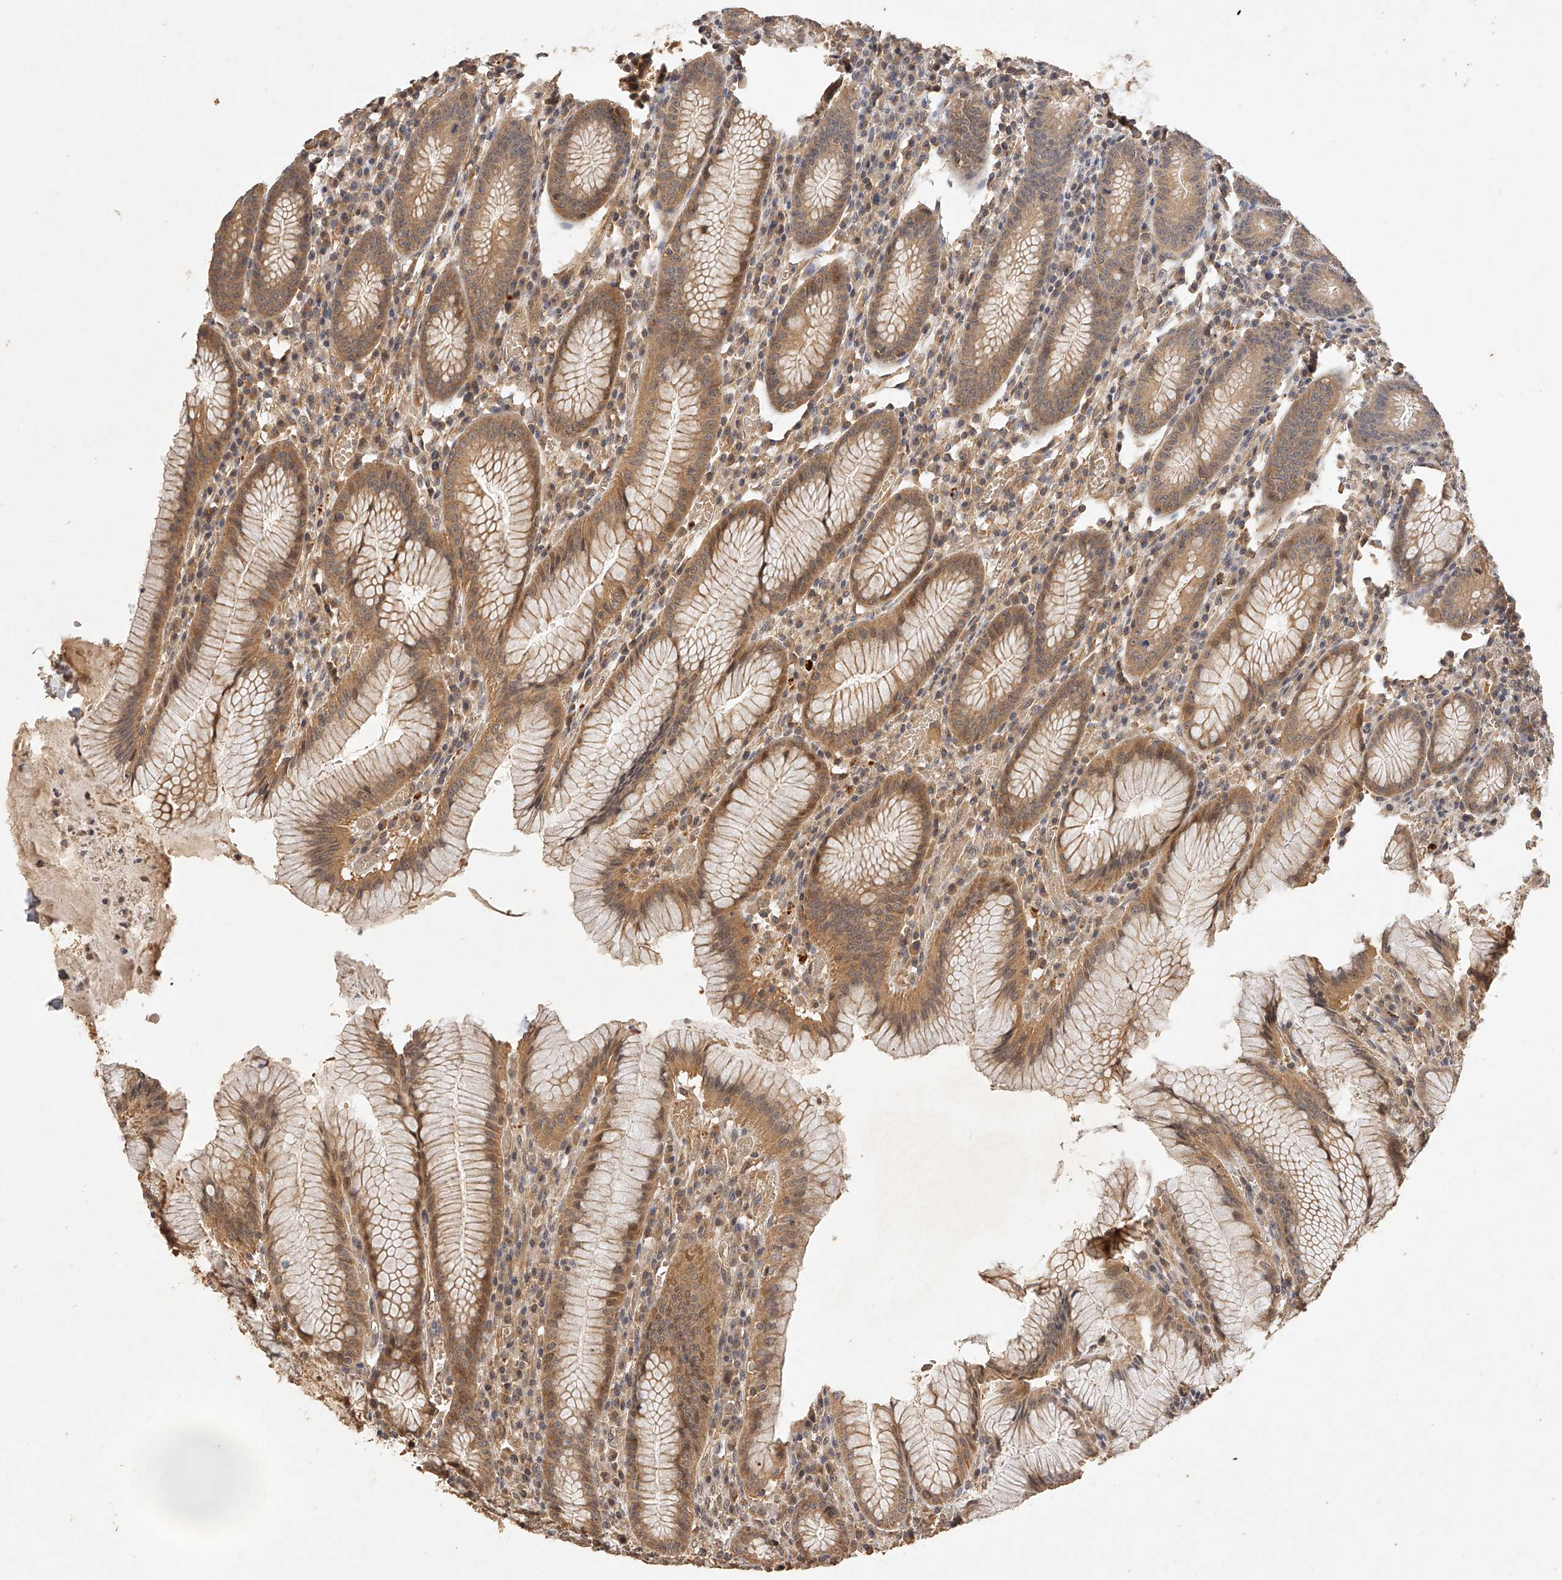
{"staining": {"intensity": "moderate", "quantity": ">75%", "location": "cytoplasmic/membranous,nuclear"}, "tissue": "stomach", "cell_type": "Glandular cells", "image_type": "normal", "snomed": [{"axis": "morphology", "description": "Normal tissue, NOS"}, {"axis": "topography", "description": "Stomach"}], "caption": "Stomach was stained to show a protein in brown. There is medium levels of moderate cytoplasmic/membranous,nuclear expression in about >75% of glandular cells. Nuclei are stained in blue.", "gene": "NSMAF", "patient": {"sex": "male", "age": 55}}